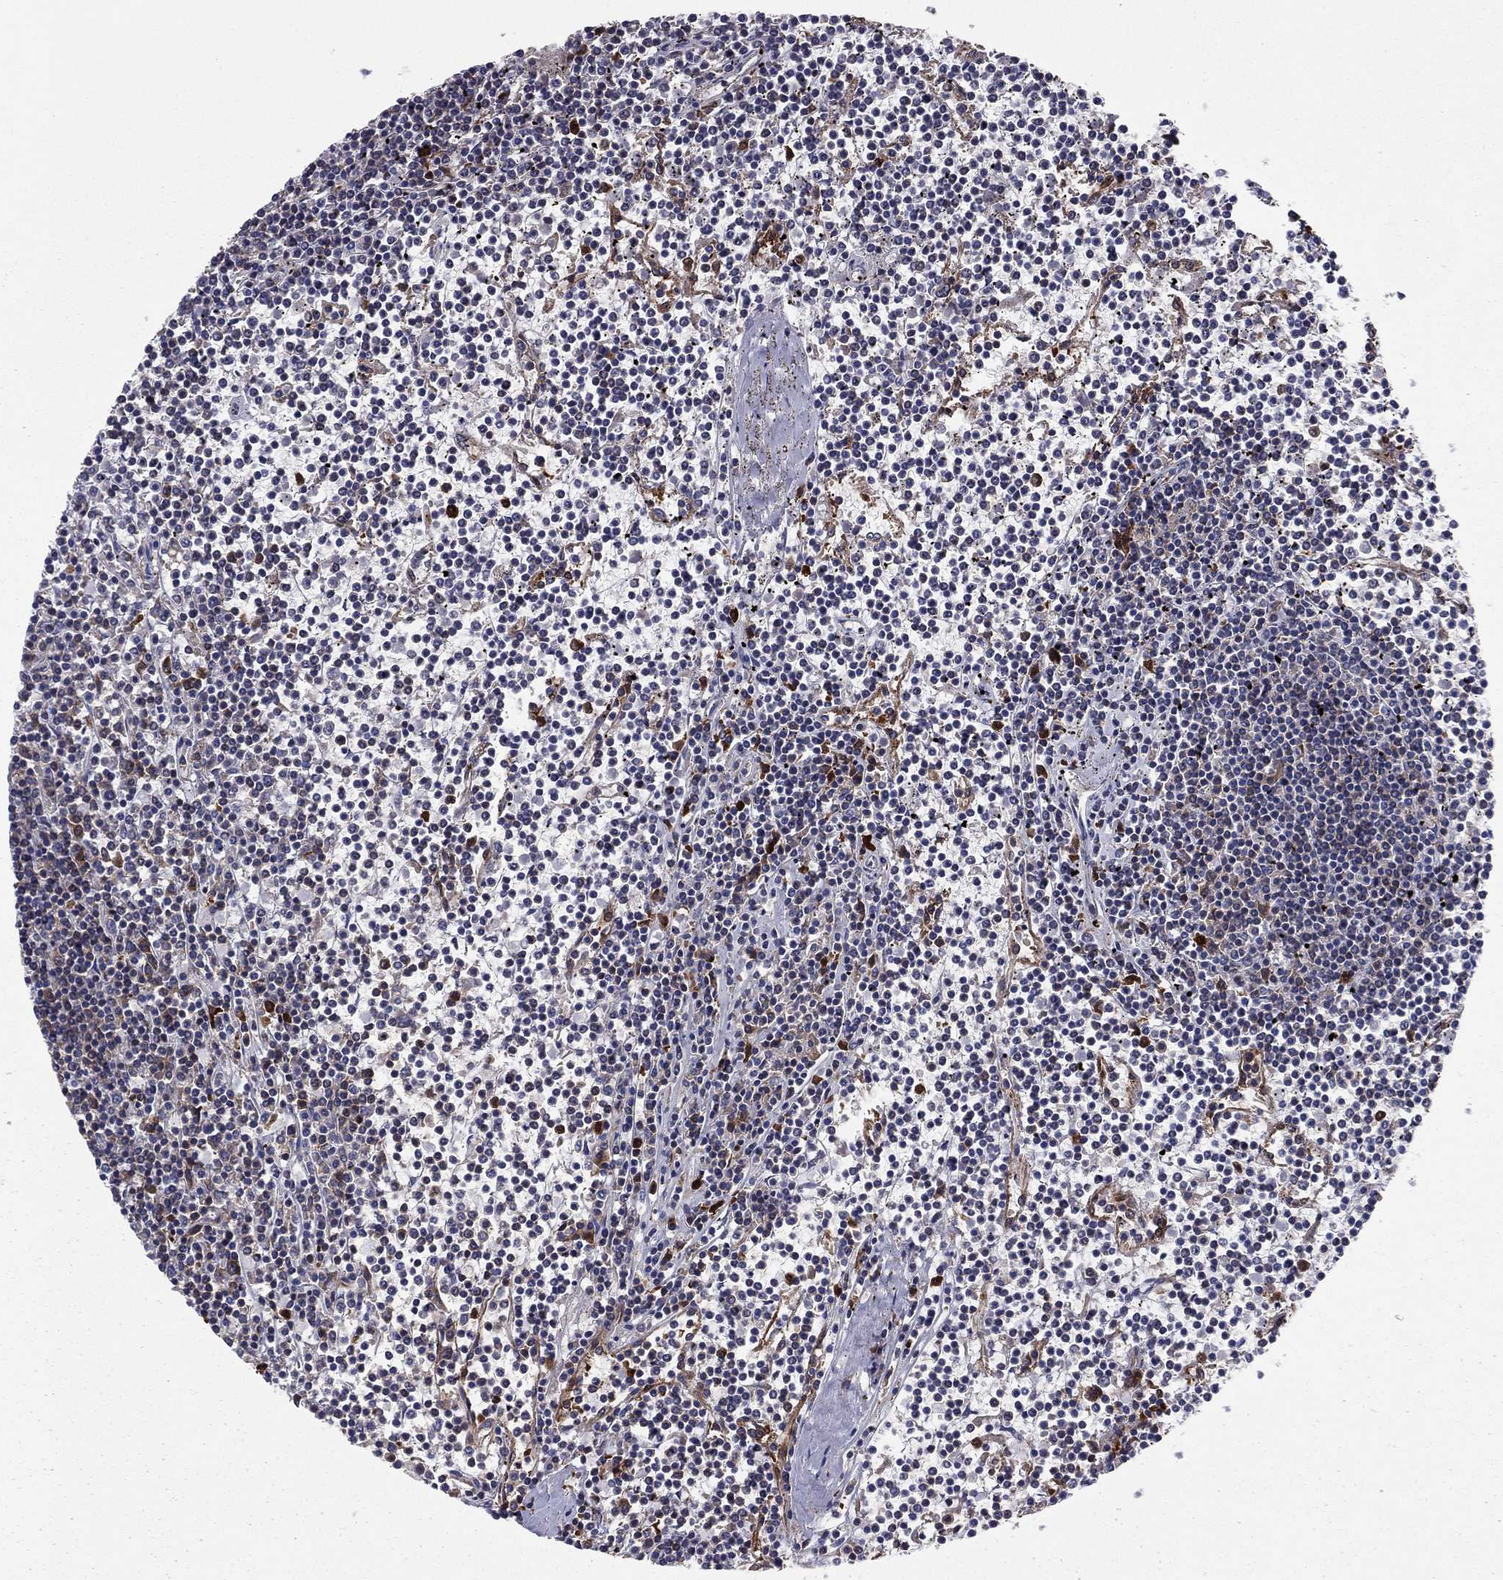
{"staining": {"intensity": "negative", "quantity": "none", "location": "none"}, "tissue": "lymphoma", "cell_type": "Tumor cells", "image_type": "cancer", "snomed": [{"axis": "morphology", "description": "Malignant lymphoma, non-Hodgkin's type, Low grade"}, {"axis": "topography", "description": "Spleen"}], "caption": "This is a histopathology image of IHC staining of low-grade malignant lymphoma, non-Hodgkin's type, which shows no positivity in tumor cells.", "gene": "EHBP1L1", "patient": {"sex": "female", "age": 19}}